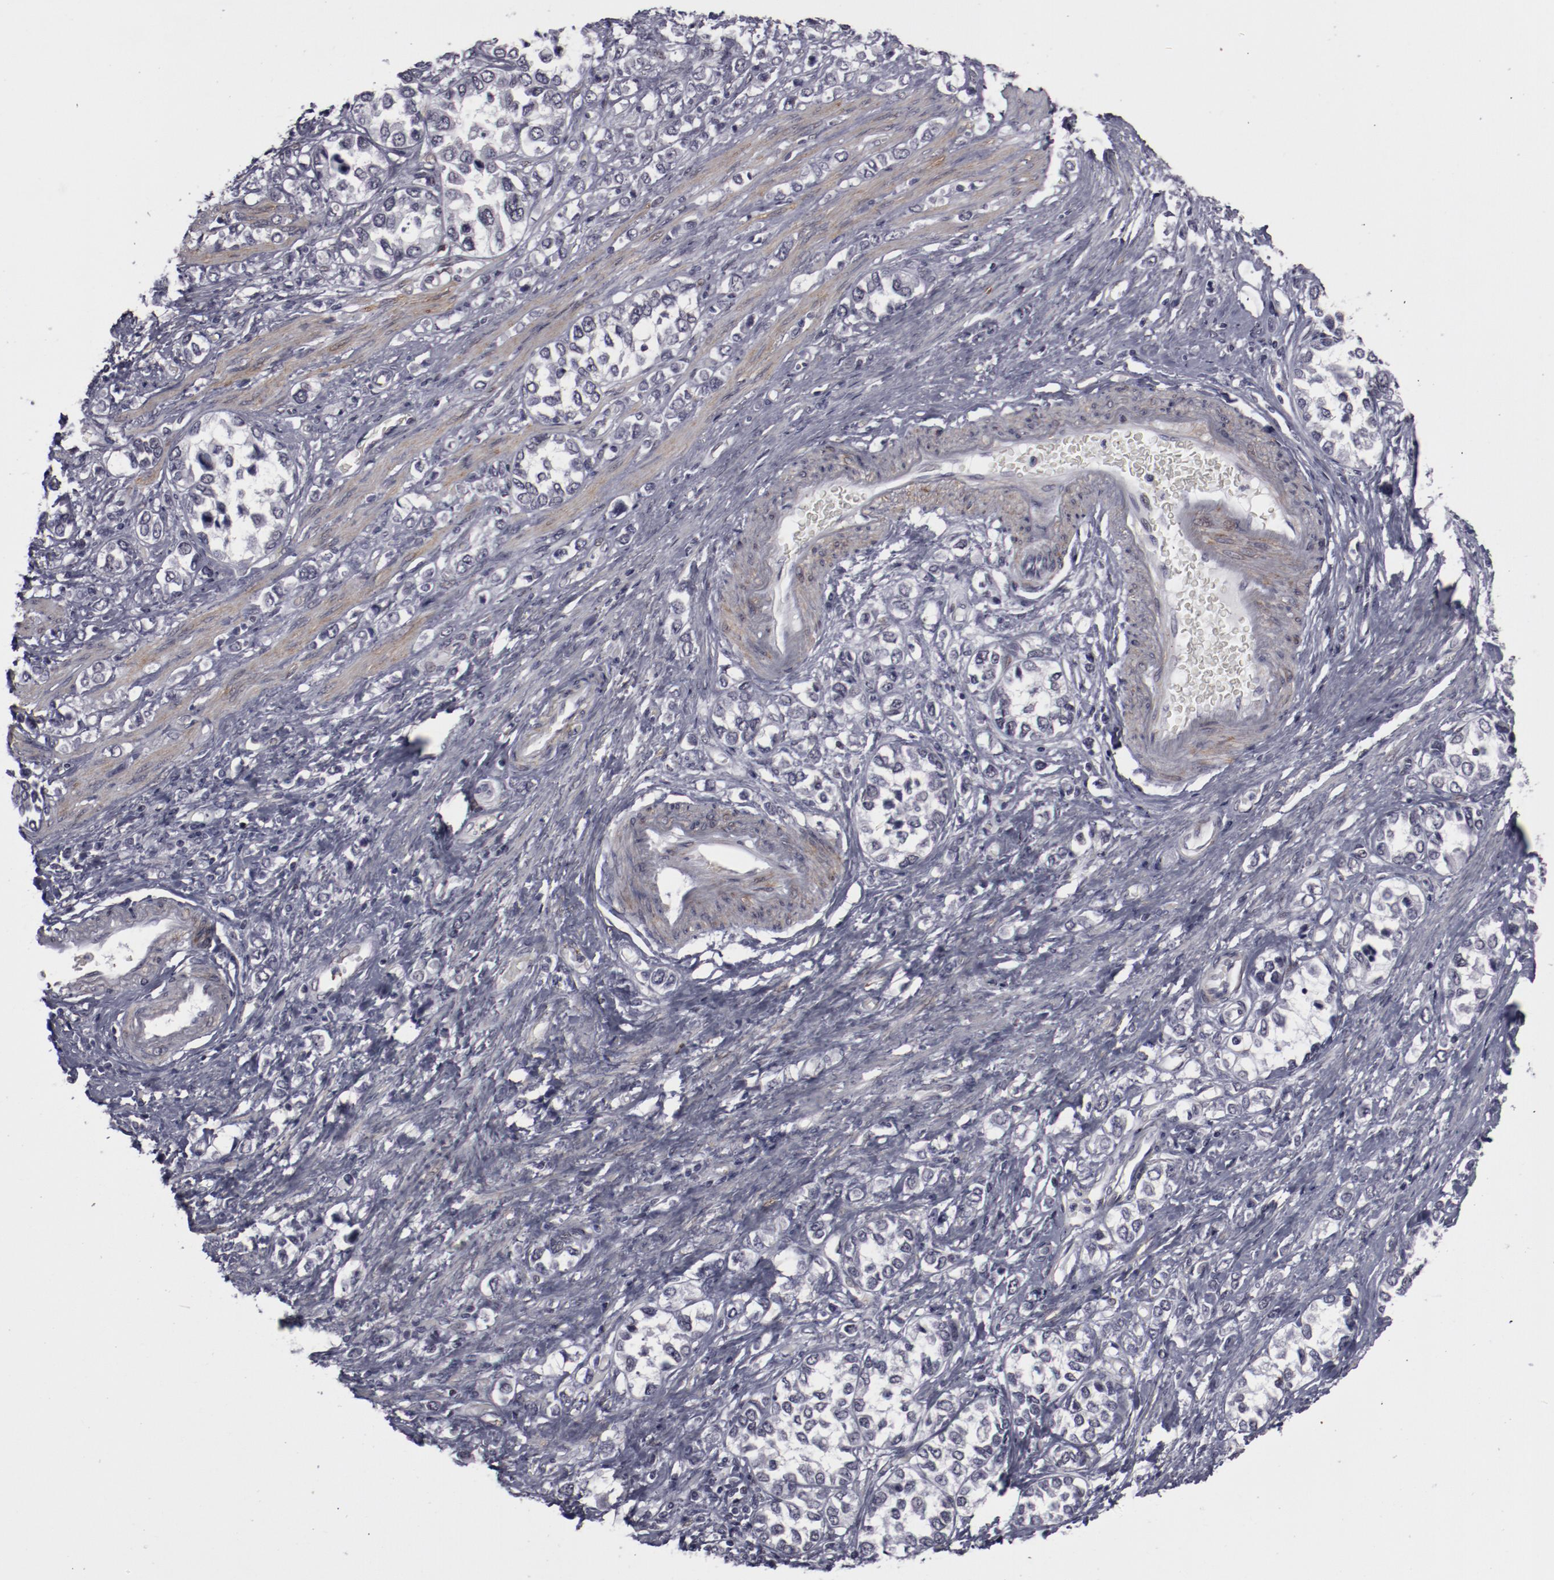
{"staining": {"intensity": "negative", "quantity": "none", "location": "none"}, "tissue": "stomach cancer", "cell_type": "Tumor cells", "image_type": "cancer", "snomed": [{"axis": "morphology", "description": "Adenocarcinoma, NOS"}, {"axis": "topography", "description": "Stomach, upper"}], "caption": "There is no significant positivity in tumor cells of adenocarcinoma (stomach). (Brightfield microscopy of DAB (3,3'-diaminobenzidine) IHC at high magnification).", "gene": "LEF1", "patient": {"sex": "male", "age": 76}}